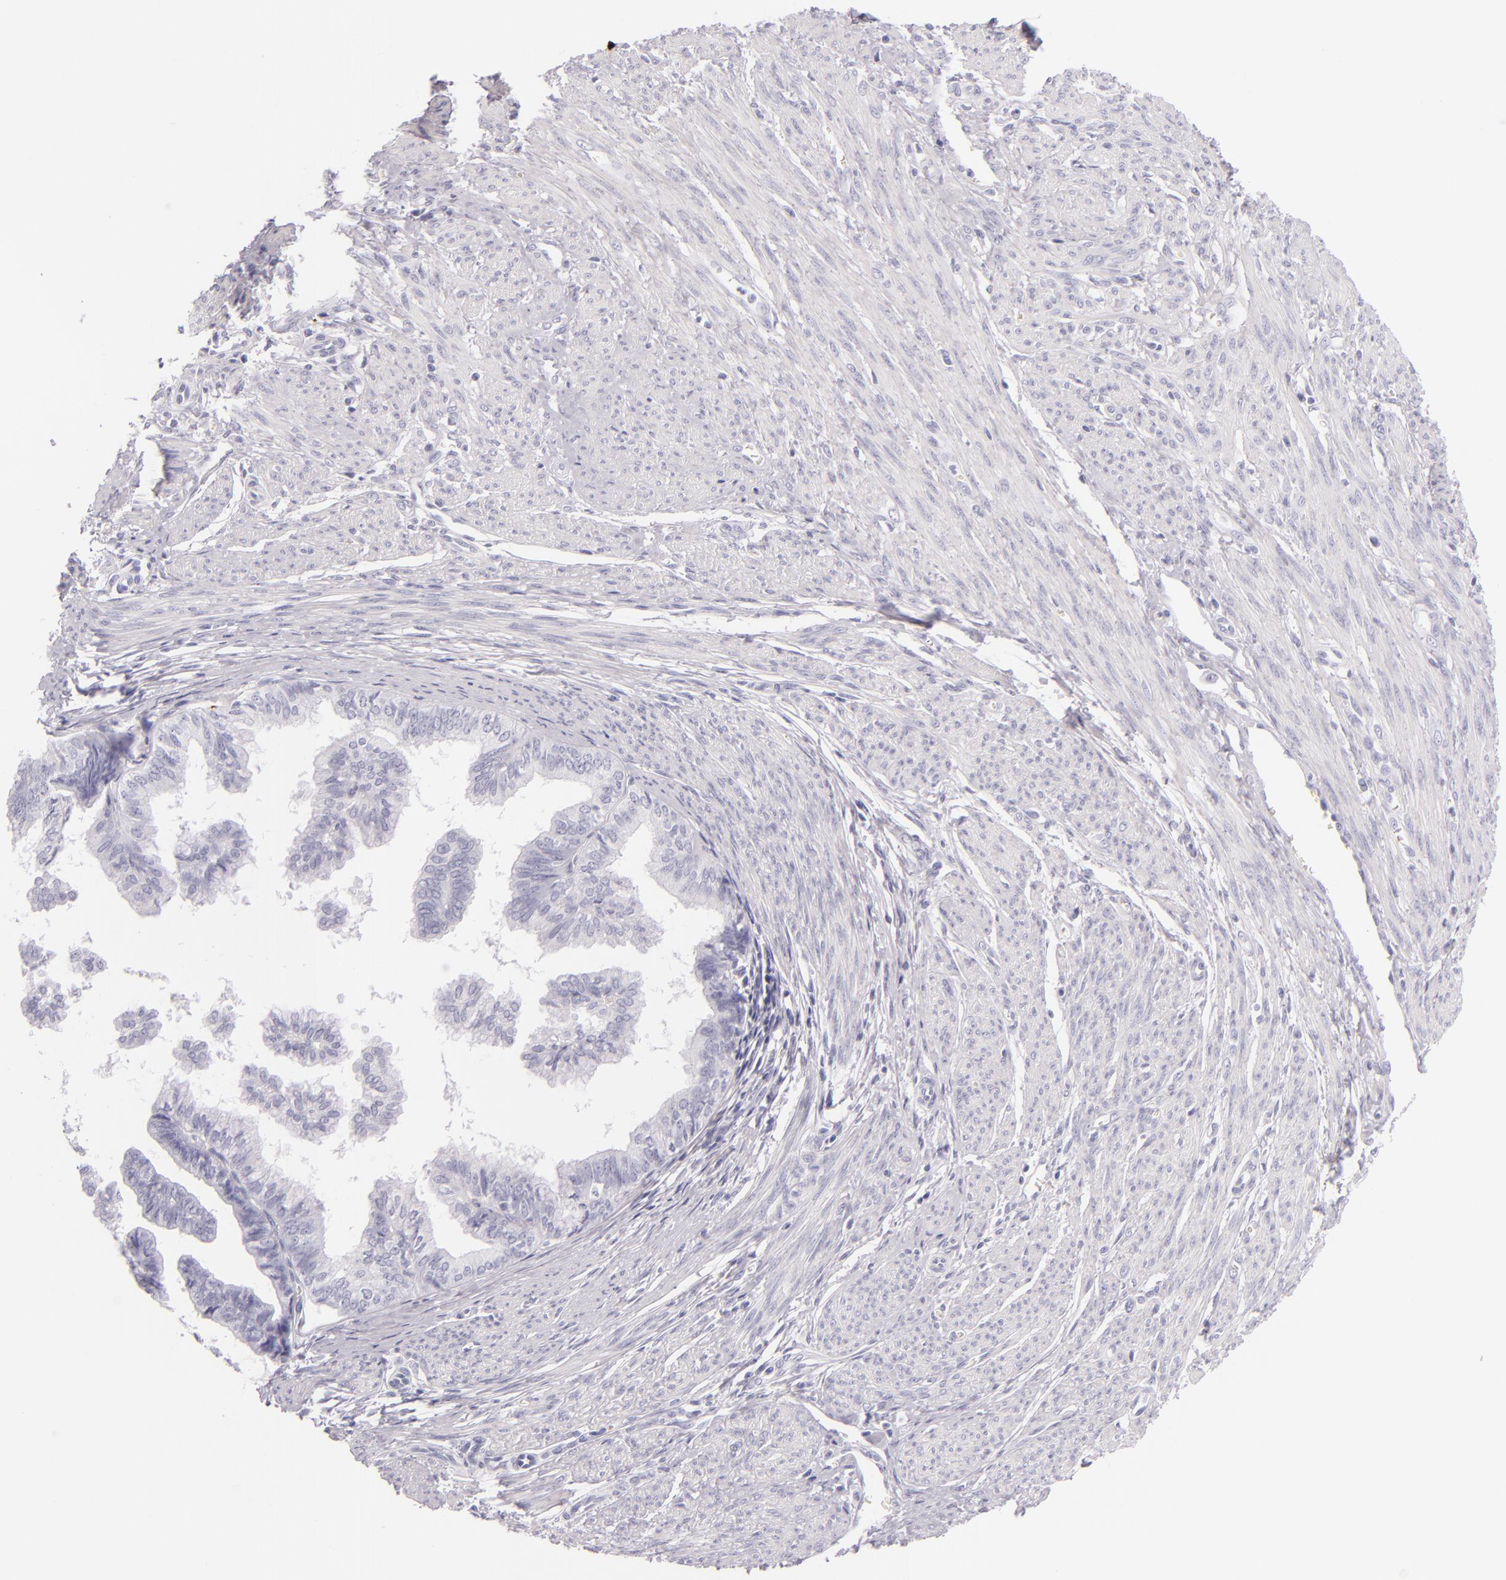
{"staining": {"intensity": "negative", "quantity": "none", "location": "none"}, "tissue": "endometrial cancer", "cell_type": "Tumor cells", "image_type": "cancer", "snomed": [{"axis": "morphology", "description": "Adenocarcinoma, NOS"}, {"axis": "topography", "description": "Endometrium"}], "caption": "An image of endometrial cancer stained for a protein demonstrates no brown staining in tumor cells.", "gene": "INA", "patient": {"sex": "female", "age": 75}}